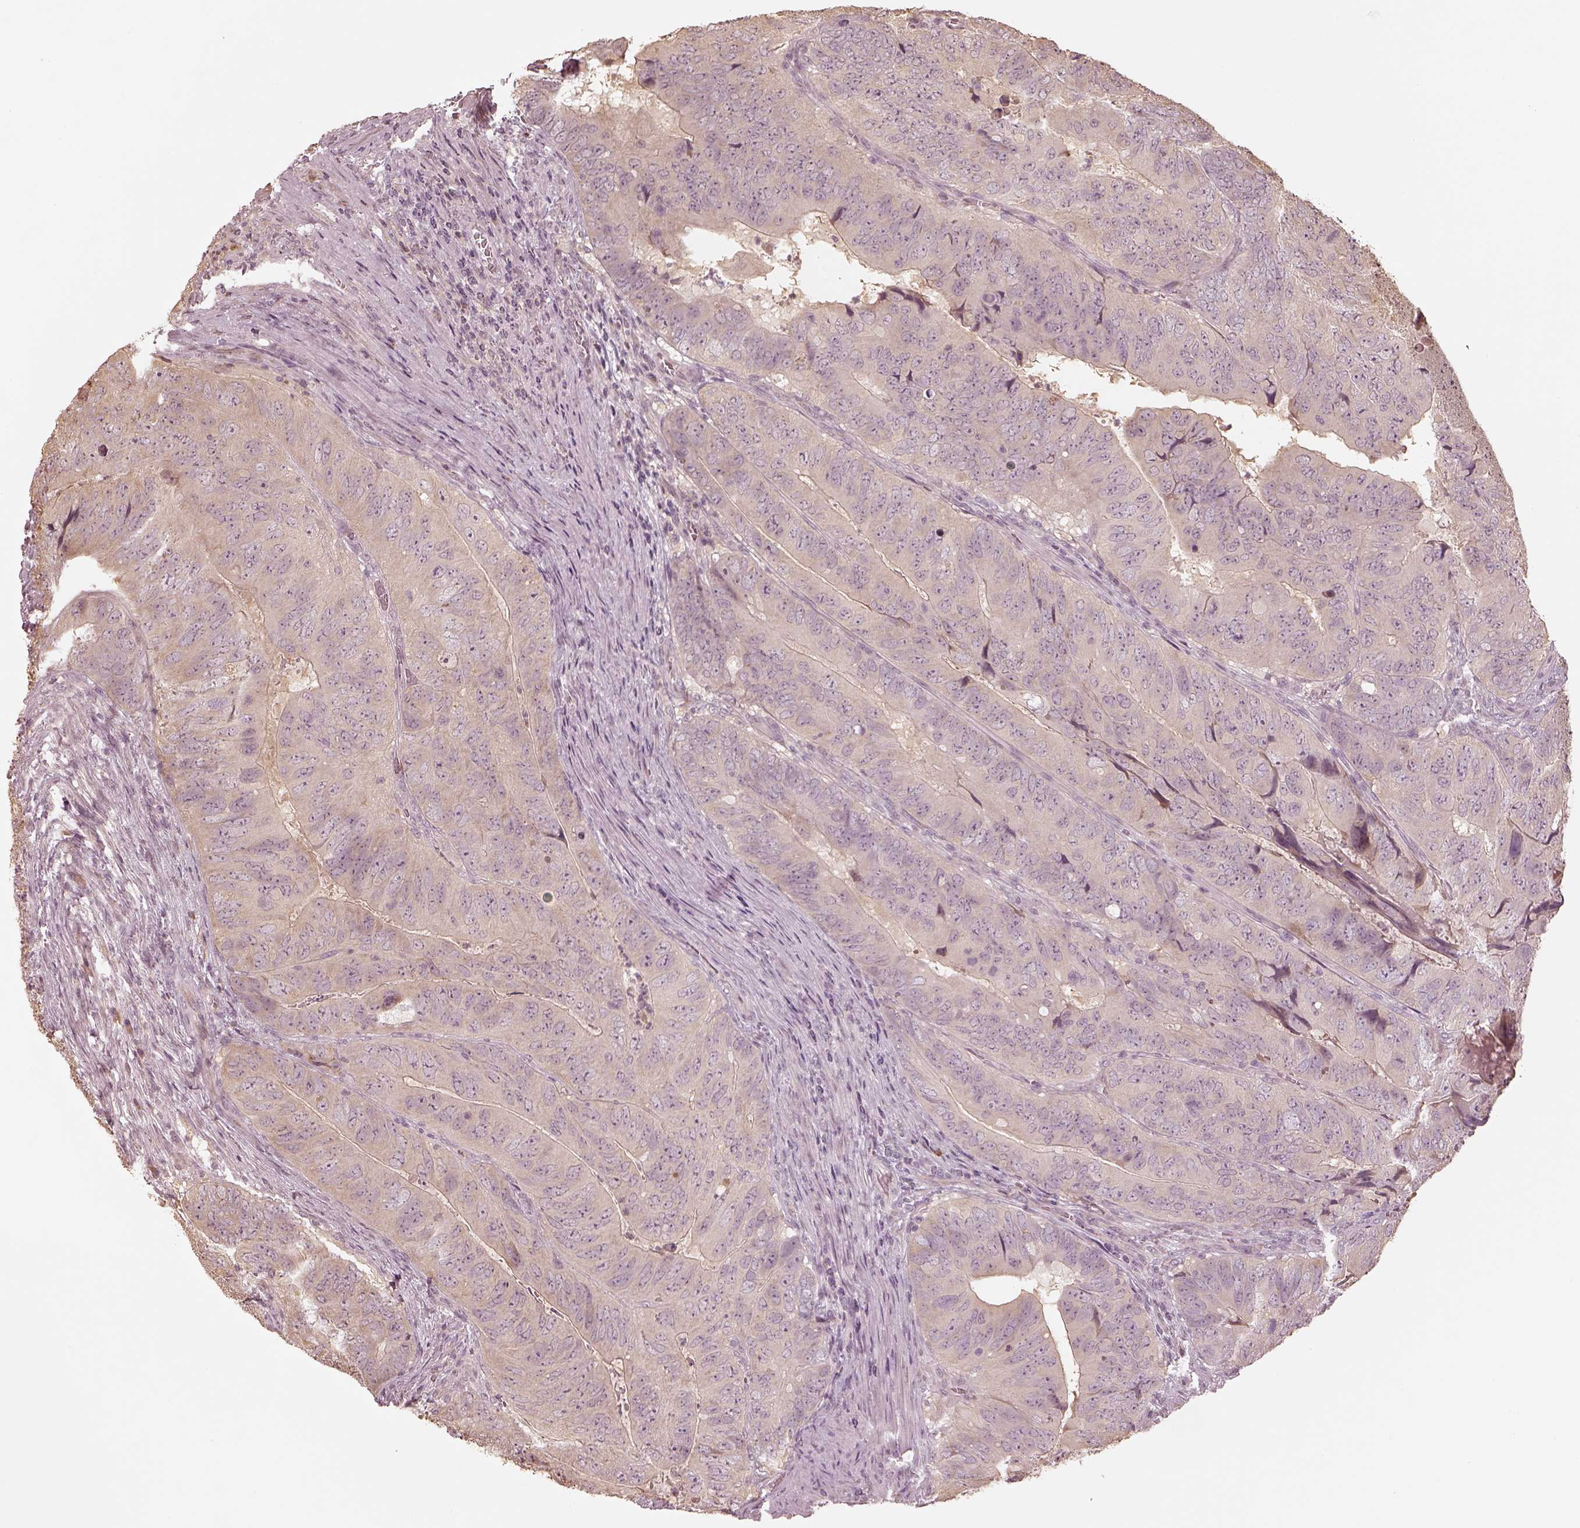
{"staining": {"intensity": "weak", "quantity": "25%-75%", "location": "cytoplasmic/membranous"}, "tissue": "colorectal cancer", "cell_type": "Tumor cells", "image_type": "cancer", "snomed": [{"axis": "morphology", "description": "Adenocarcinoma, NOS"}, {"axis": "topography", "description": "Colon"}], "caption": "Immunohistochemistry (IHC) (DAB (3,3'-diaminobenzidine)) staining of colorectal cancer (adenocarcinoma) reveals weak cytoplasmic/membranous protein positivity in about 25%-75% of tumor cells. (DAB (3,3'-diaminobenzidine) = brown stain, brightfield microscopy at high magnification).", "gene": "CRB1", "patient": {"sex": "male", "age": 79}}